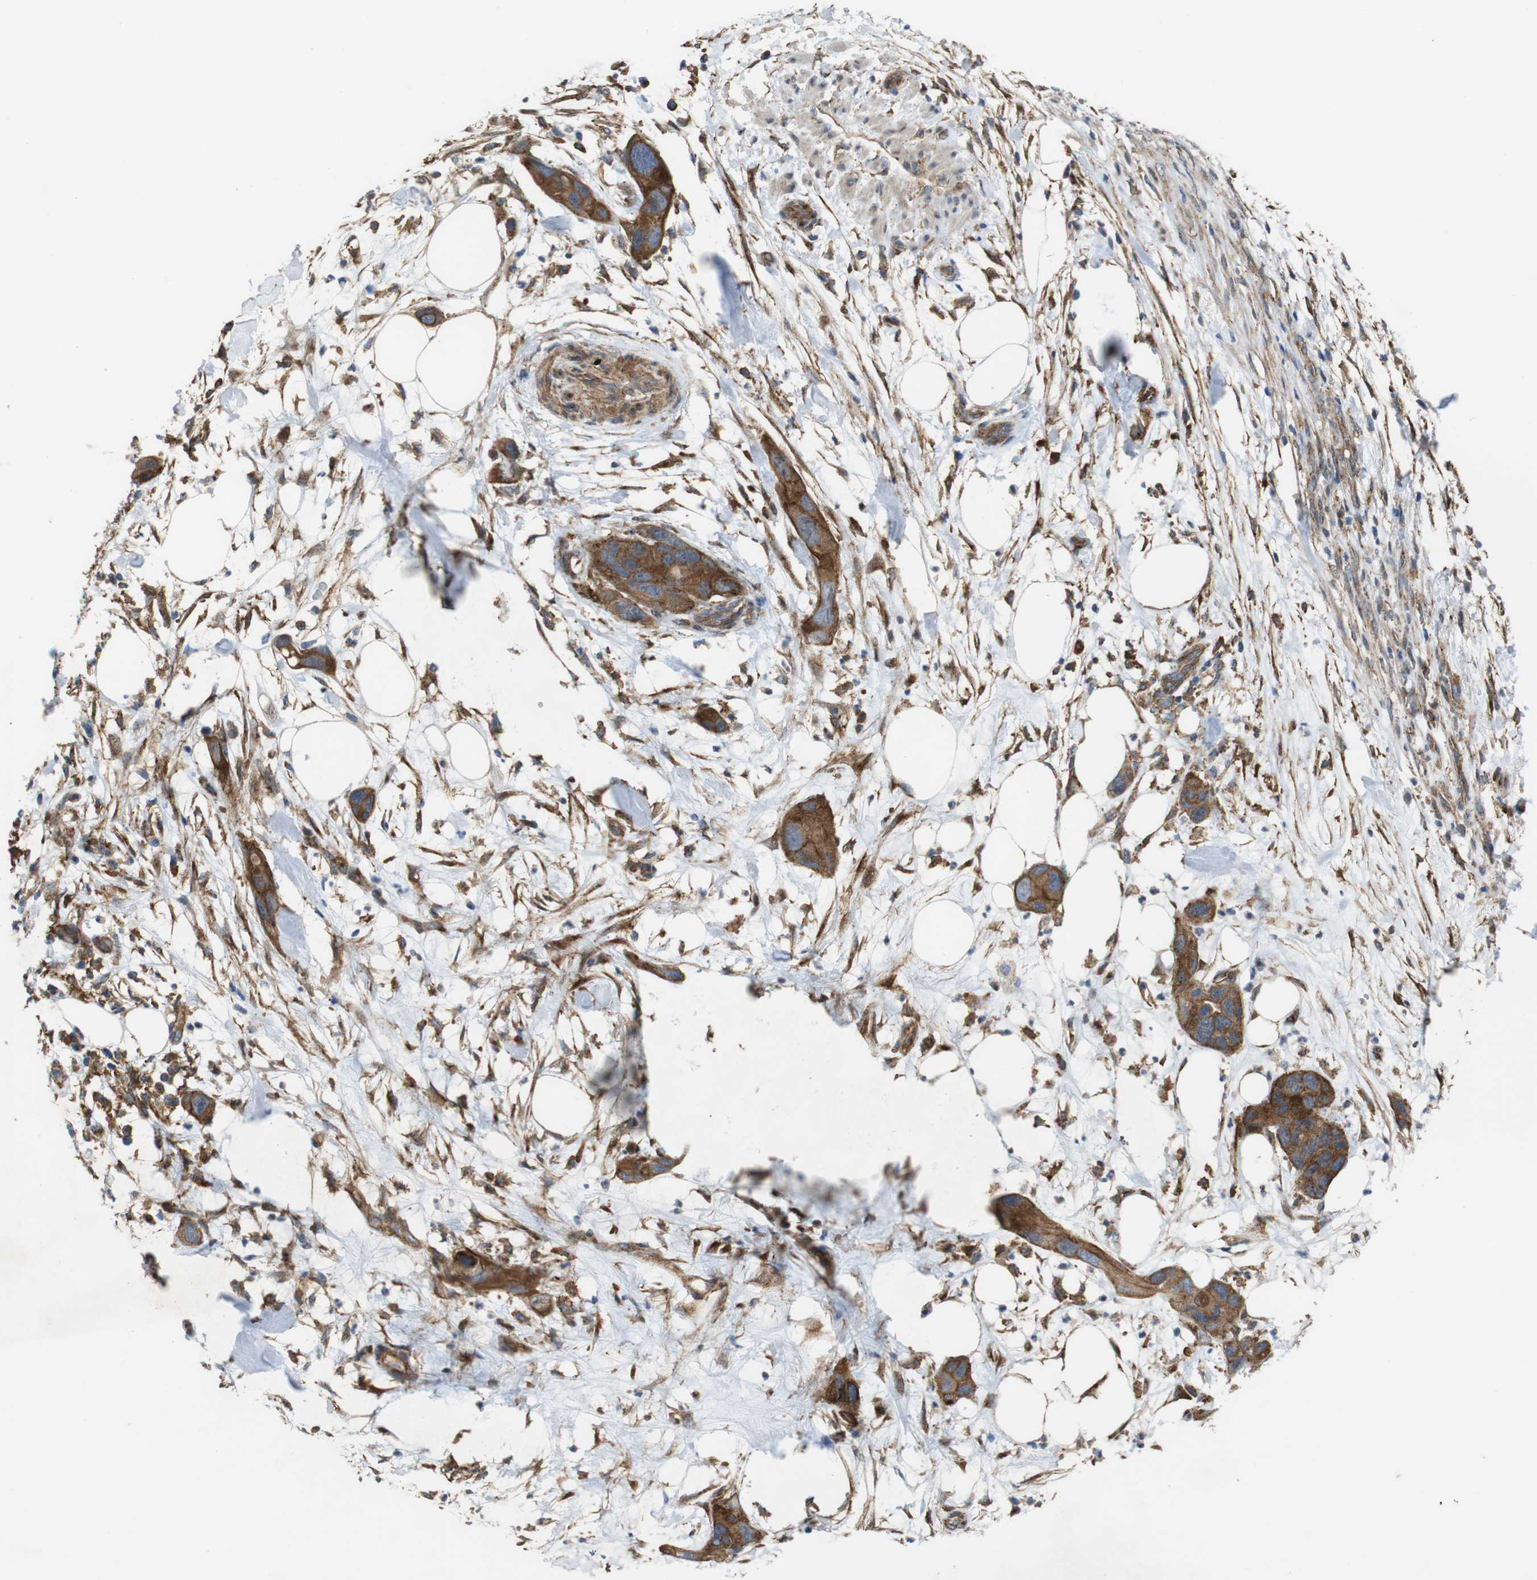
{"staining": {"intensity": "strong", "quantity": ">75%", "location": "cytoplasmic/membranous"}, "tissue": "pancreatic cancer", "cell_type": "Tumor cells", "image_type": "cancer", "snomed": [{"axis": "morphology", "description": "Adenocarcinoma, NOS"}, {"axis": "topography", "description": "Pancreas"}], "caption": "Adenocarcinoma (pancreatic) stained with IHC reveals strong cytoplasmic/membranous positivity in approximately >75% of tumor cells.", "gene": "PTGER4", "patient": {"sex": "female", "age": 71}}